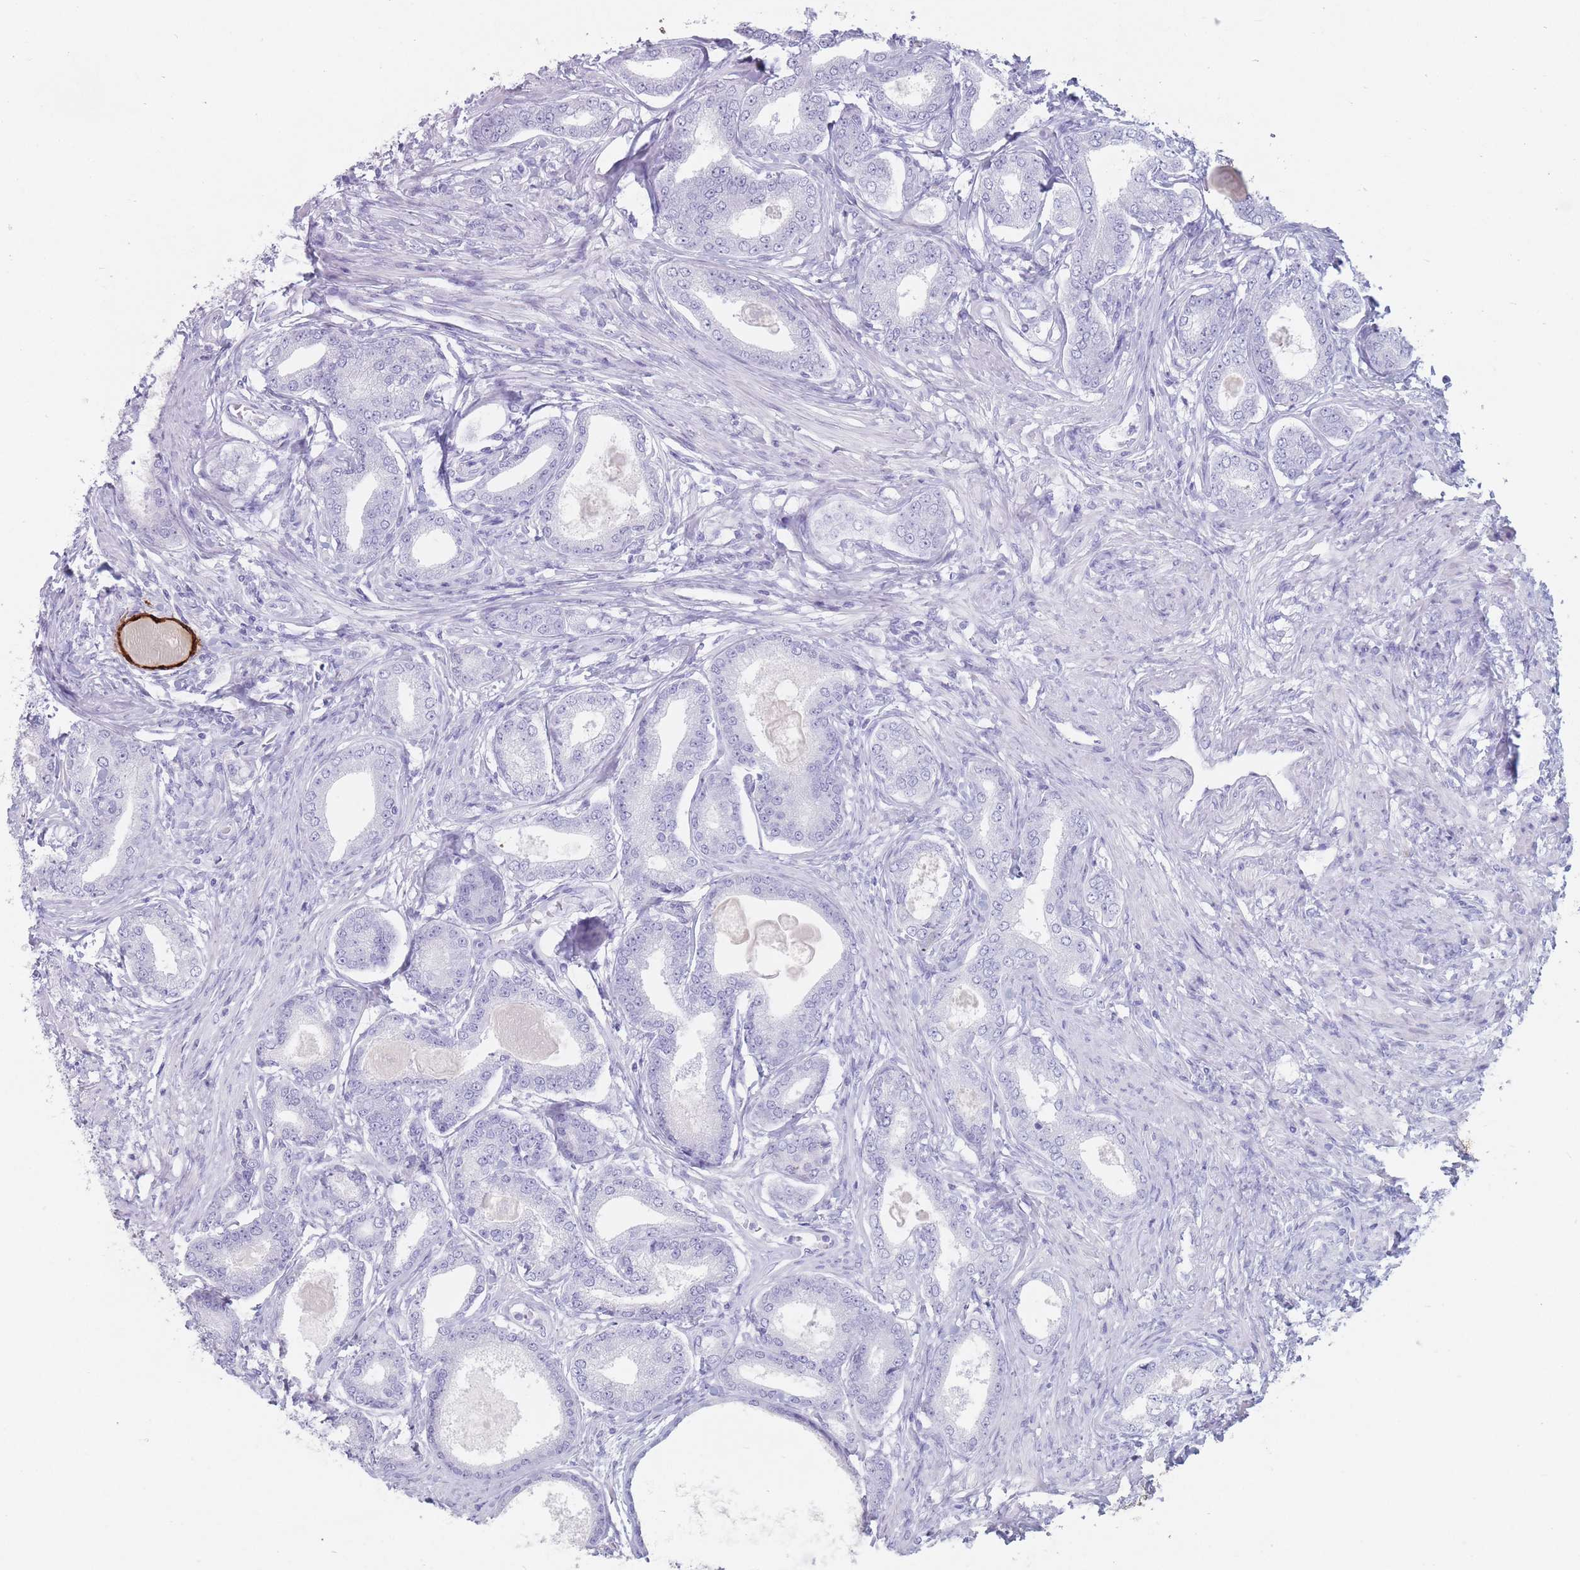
{"staining": {"intensity": "negative", "quantity": "none", "location": "none"}, "tissue": "prostate cancer", "cell_type": "Tumor cells", "image_type": "cancer", "snomed": [{"axis": "morphology", "description": "Adenocarcinoma, High grade"}, {"axis": "topography", "description": "Prostate"}], "caption": "Human prostate cancer stained for a protein using immunohistochemistry displays no staining in tumor cells.", "gene": "ST3GAL5", "patient": {"sex": "male", "age": 69}}